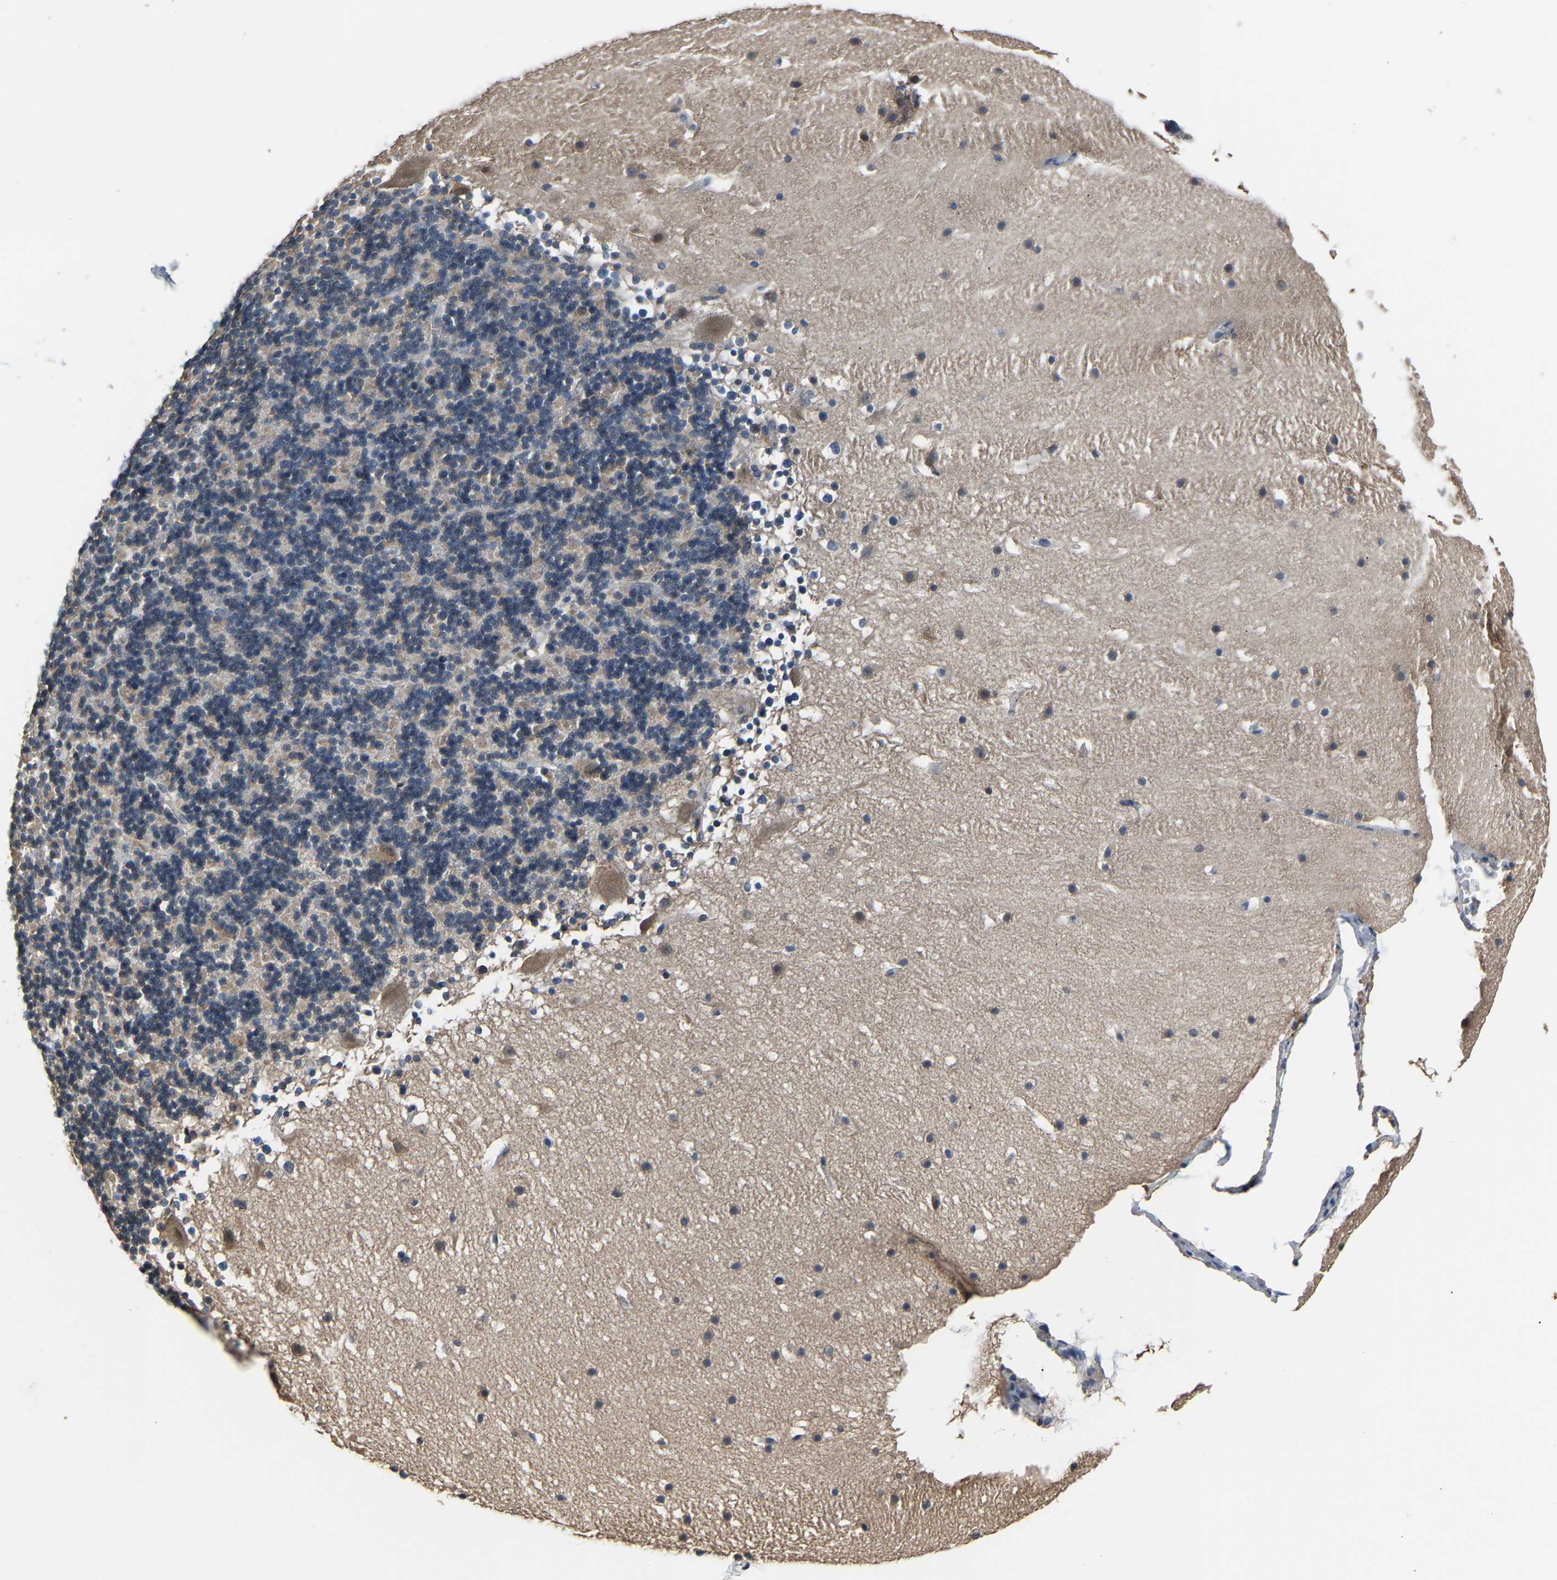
{"staining": {"intensity": "weak", "quantity": "25%-75%", "location": "cytoplasmic/membranous"}, "tissue": "cerebellum", "cell_type": "Cells in granular layer", "image_type": "normal", "snomed": [{"axis": "morphology", "description": "Normal tissue, NOS"}, {"axis": "topography", "description": "Cerebellum"}], "caption": "There is low levels of weak cytoplasmic/membranous staining in cells in granular layer of benign cerebellum, as demonstrated by immunohistochemical staining (brown color).", "gene": "ABCC9", "patient": {"sex": "male", "age": 45}}